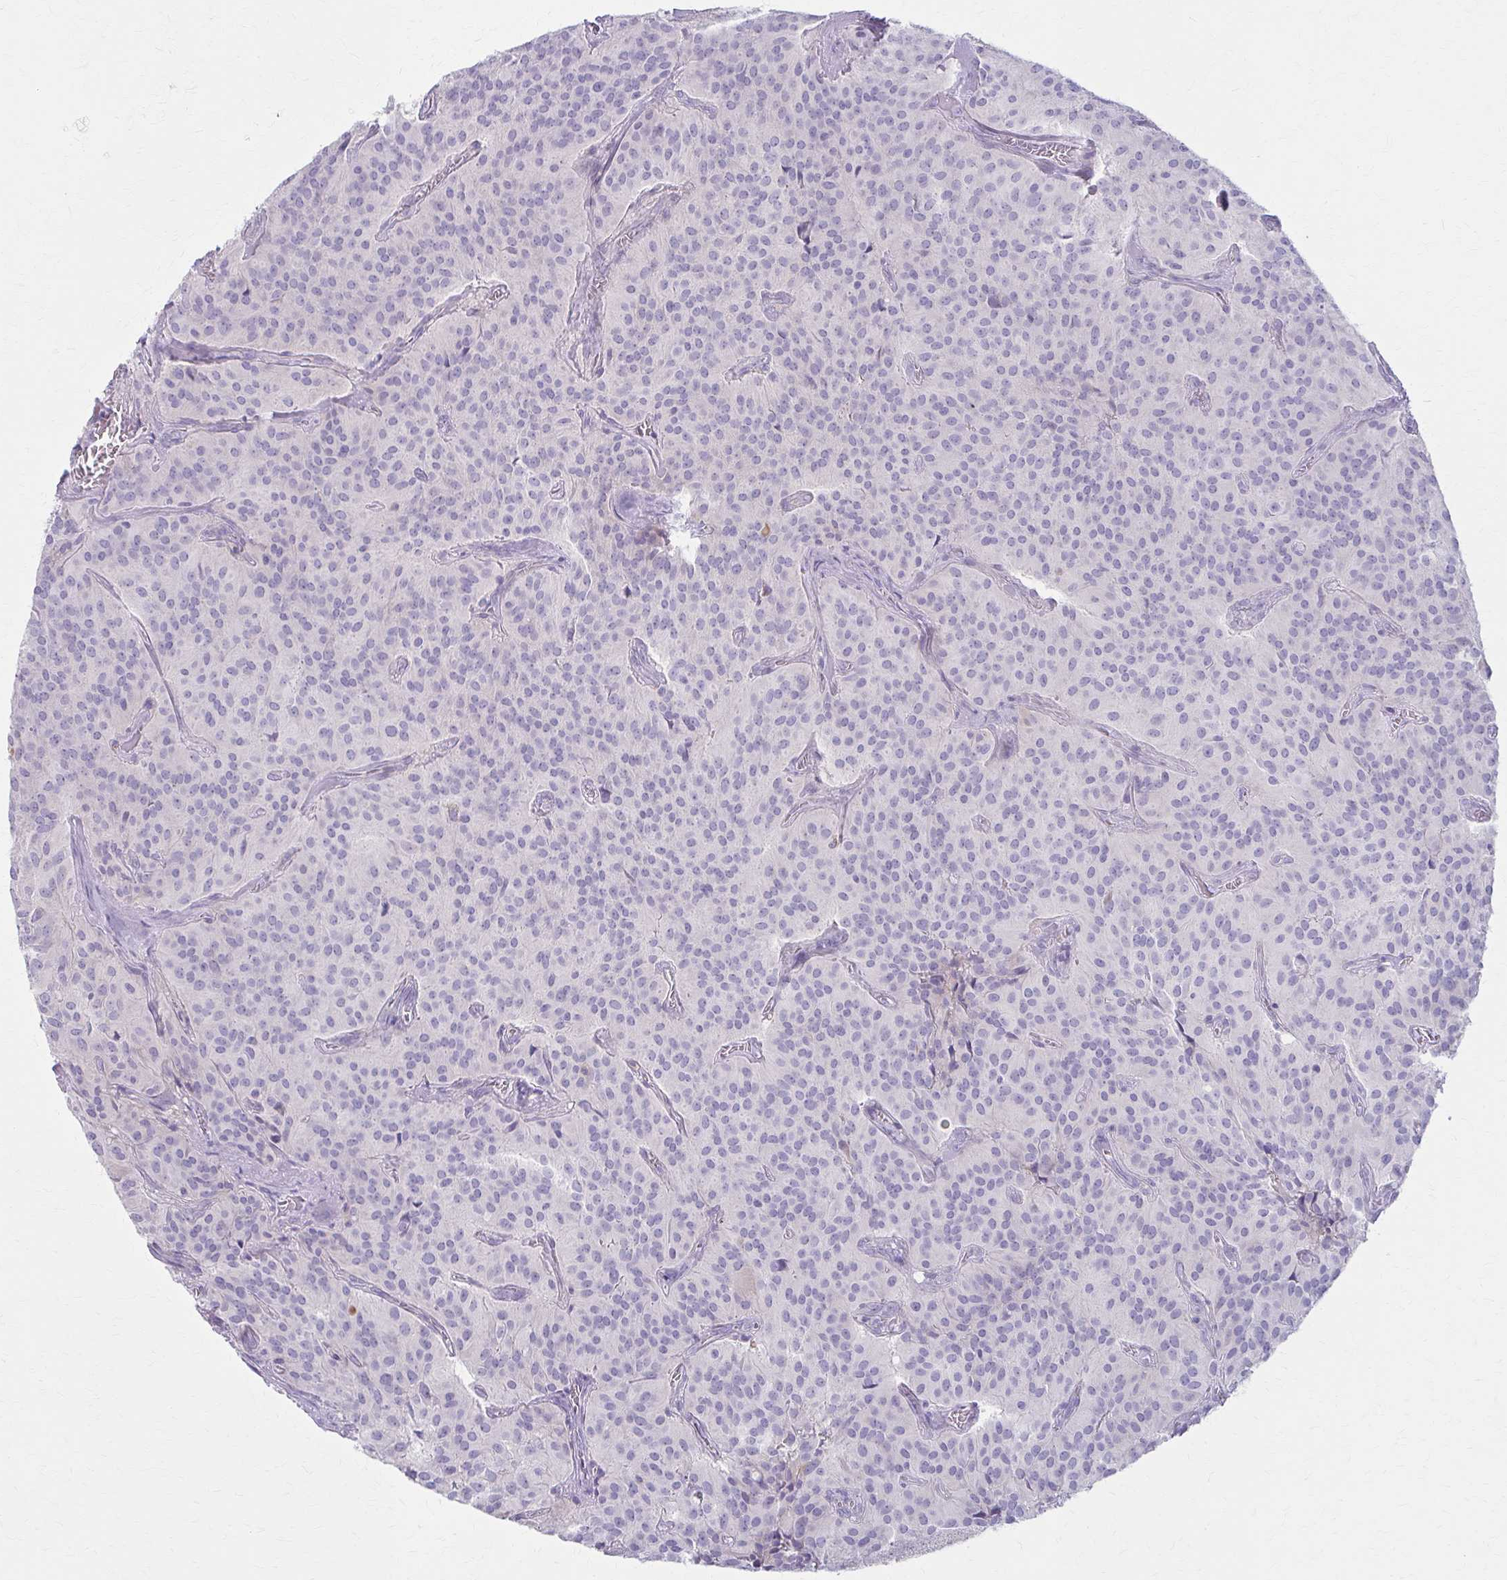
{"staining": {"intensity": "negative", "quantity": "none", "location": "none"}, "tissue": "glioma", "cell_type": "Tumor cells", "image_type": "cancer", "snomed": [{"axis": "morphology", "description": "Glioma, malignant, Low grade"}, {"axis": "topography", "description": "Brain"}], "caption": "An image of low-grade glioma (malignant) stained for a protein shows no brown staining in tumor cells. Nuclei are stained in blue.", "gene": "LDLRAP1", "patient": {"sex": "male", "age": 42}}